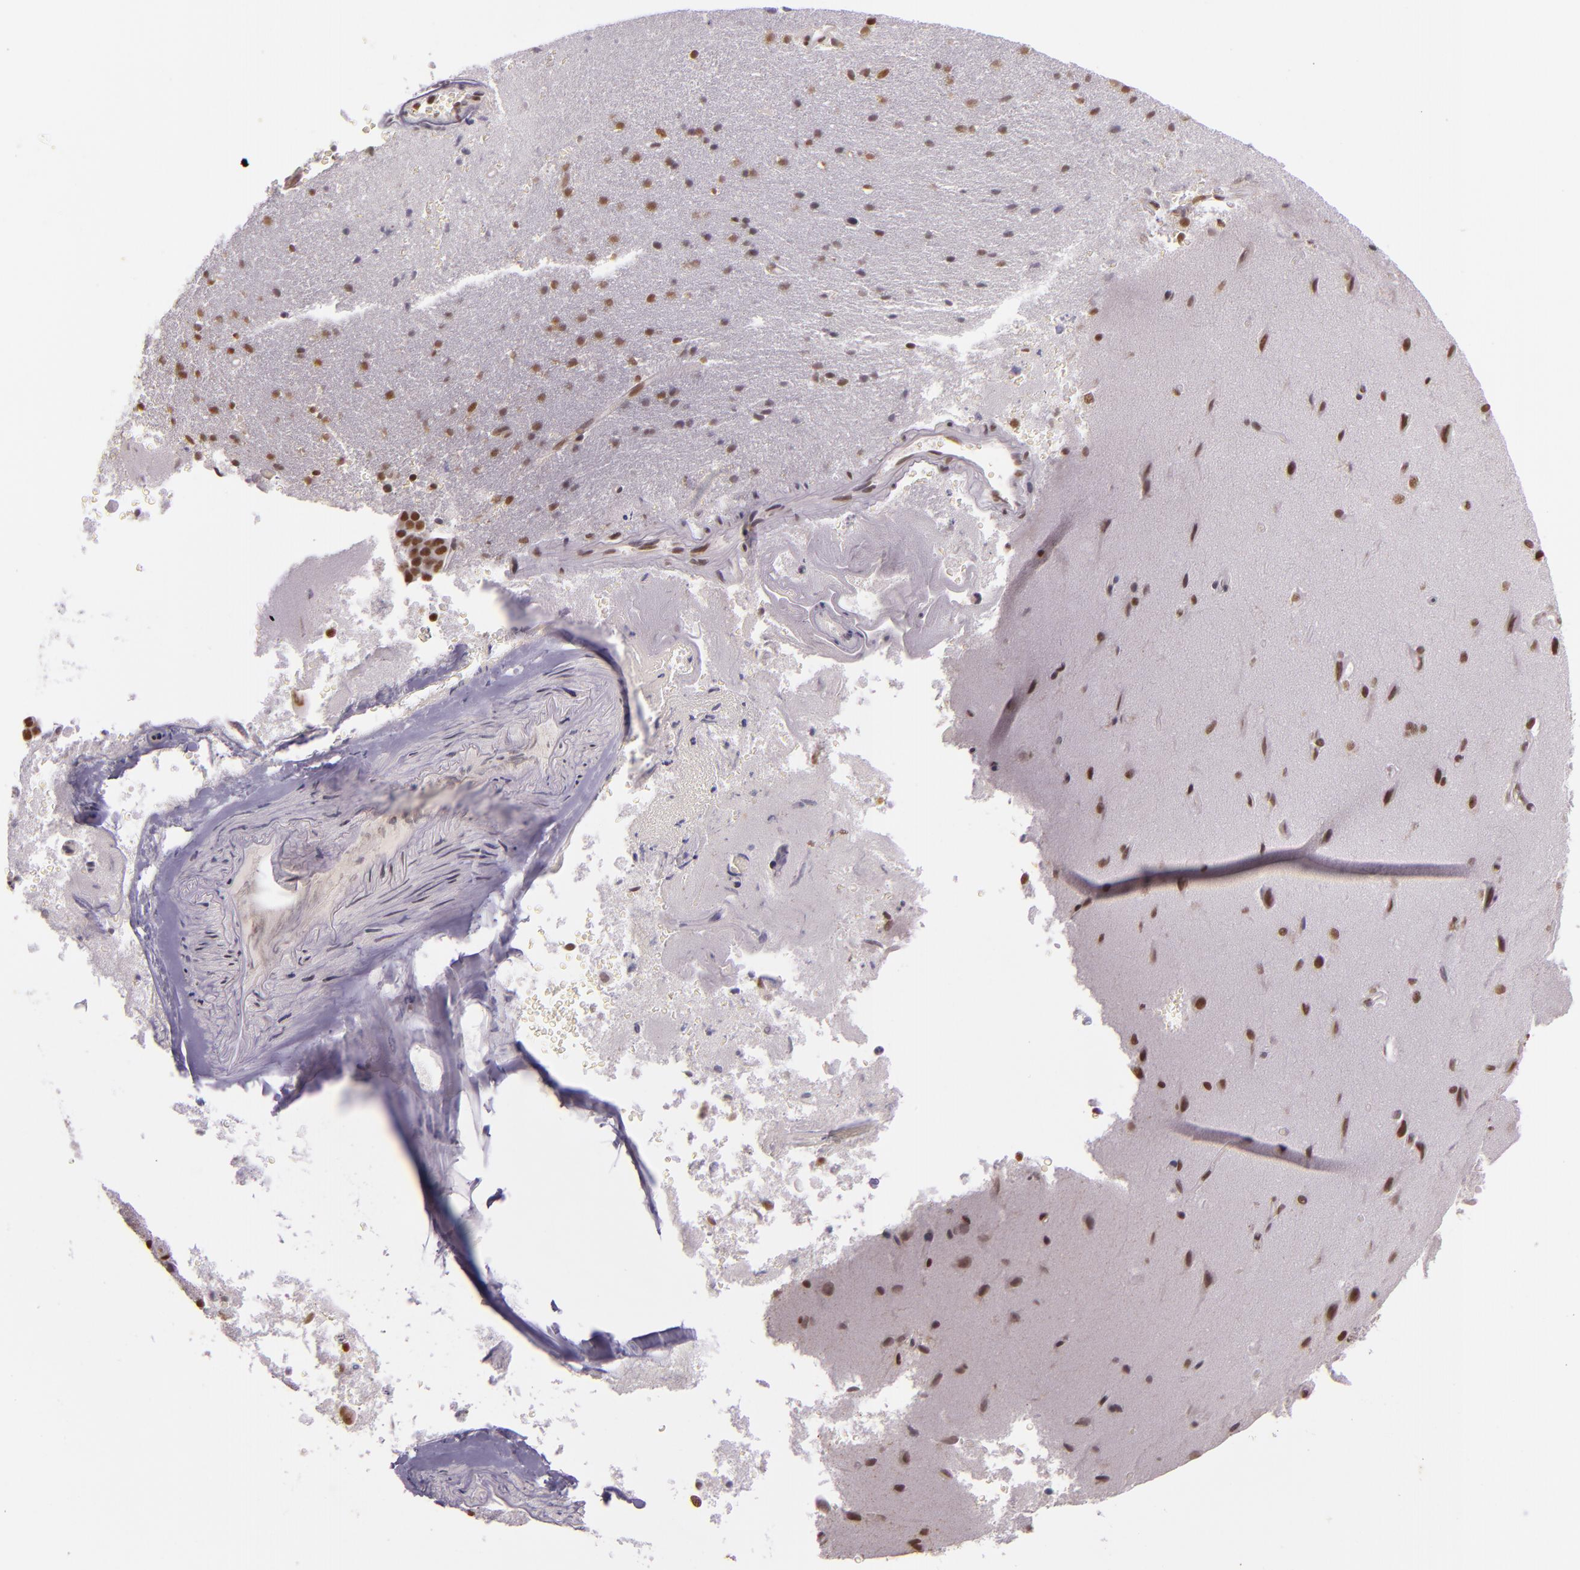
{"staining": {"intensity": "moderate", "quantity": ">75%", "location": "nuclear"}, "tissue": "cerebral cortex", "cell_type": "Endothelial cells", "image_type": "normal", "snomed": [{"axis": "morphology", "description": "Normal tissue, NOS"}, {"axis": "topography", "description": "Cerebral cortex"}], "caption": "Protein staining of unremarkable cerebral cortex reveals moderate nuclear expression in approximately >75% of endothelial cells.", "gene": "USF1", "patient": {"sex": "female", "age": 45}}